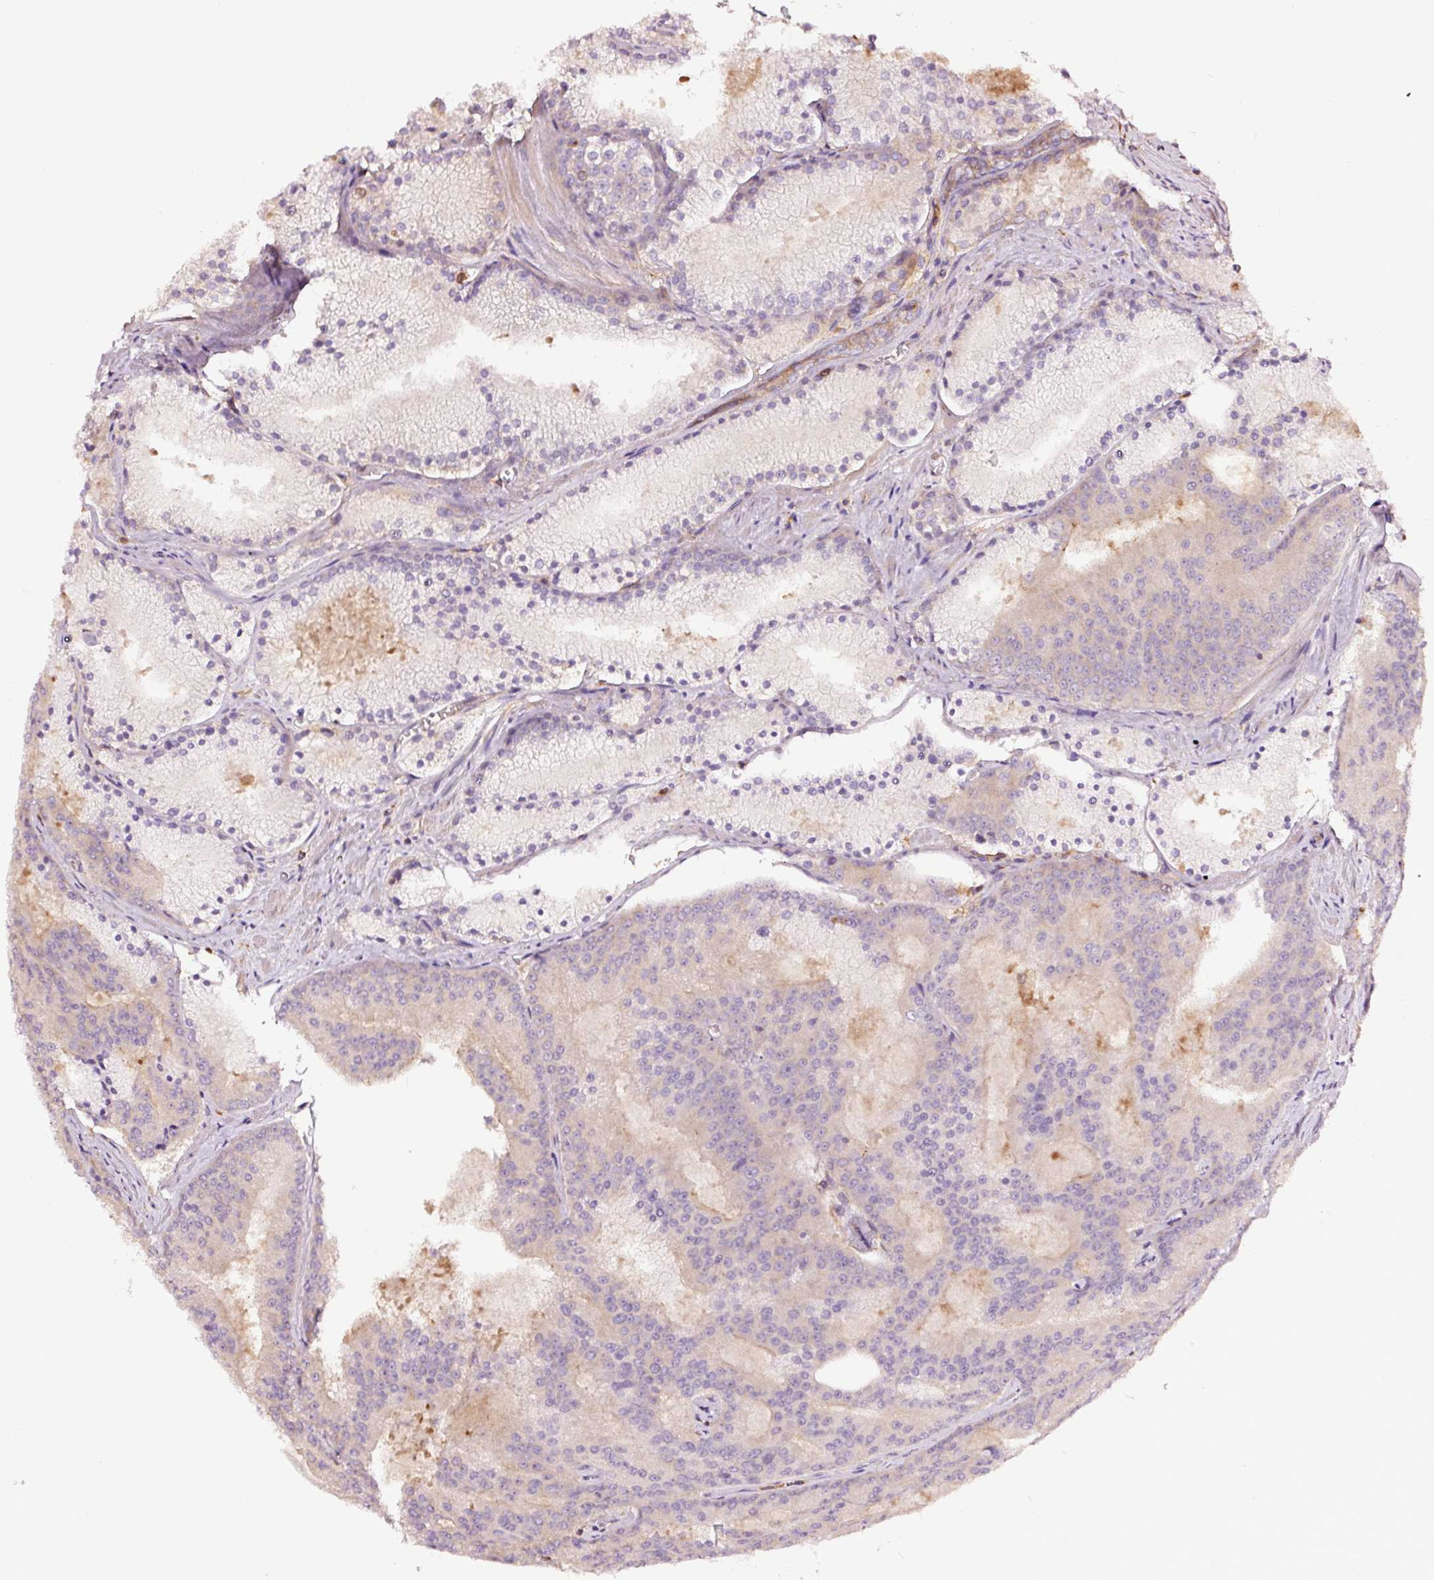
{"staining": {"intensity": "weak", "quantity": "<25%", "location": "cytoplasmic/membranous"}, "tissue": "prostate cancer", "cell_type": "Tumor cells", "image_type": "cancer", "snomed": [{"axis": "morphology", "description": "Adenocarcinoma, High grade"}, {"axis": "topography", "description": "Prostate"}], "caption": "The photomicrograph displays no staining of tumor cells in prostate cancer (adenocarcinoma (high-grade)).", "gene": "METAP1", "patient": {"sex": "male", "age": 61}}